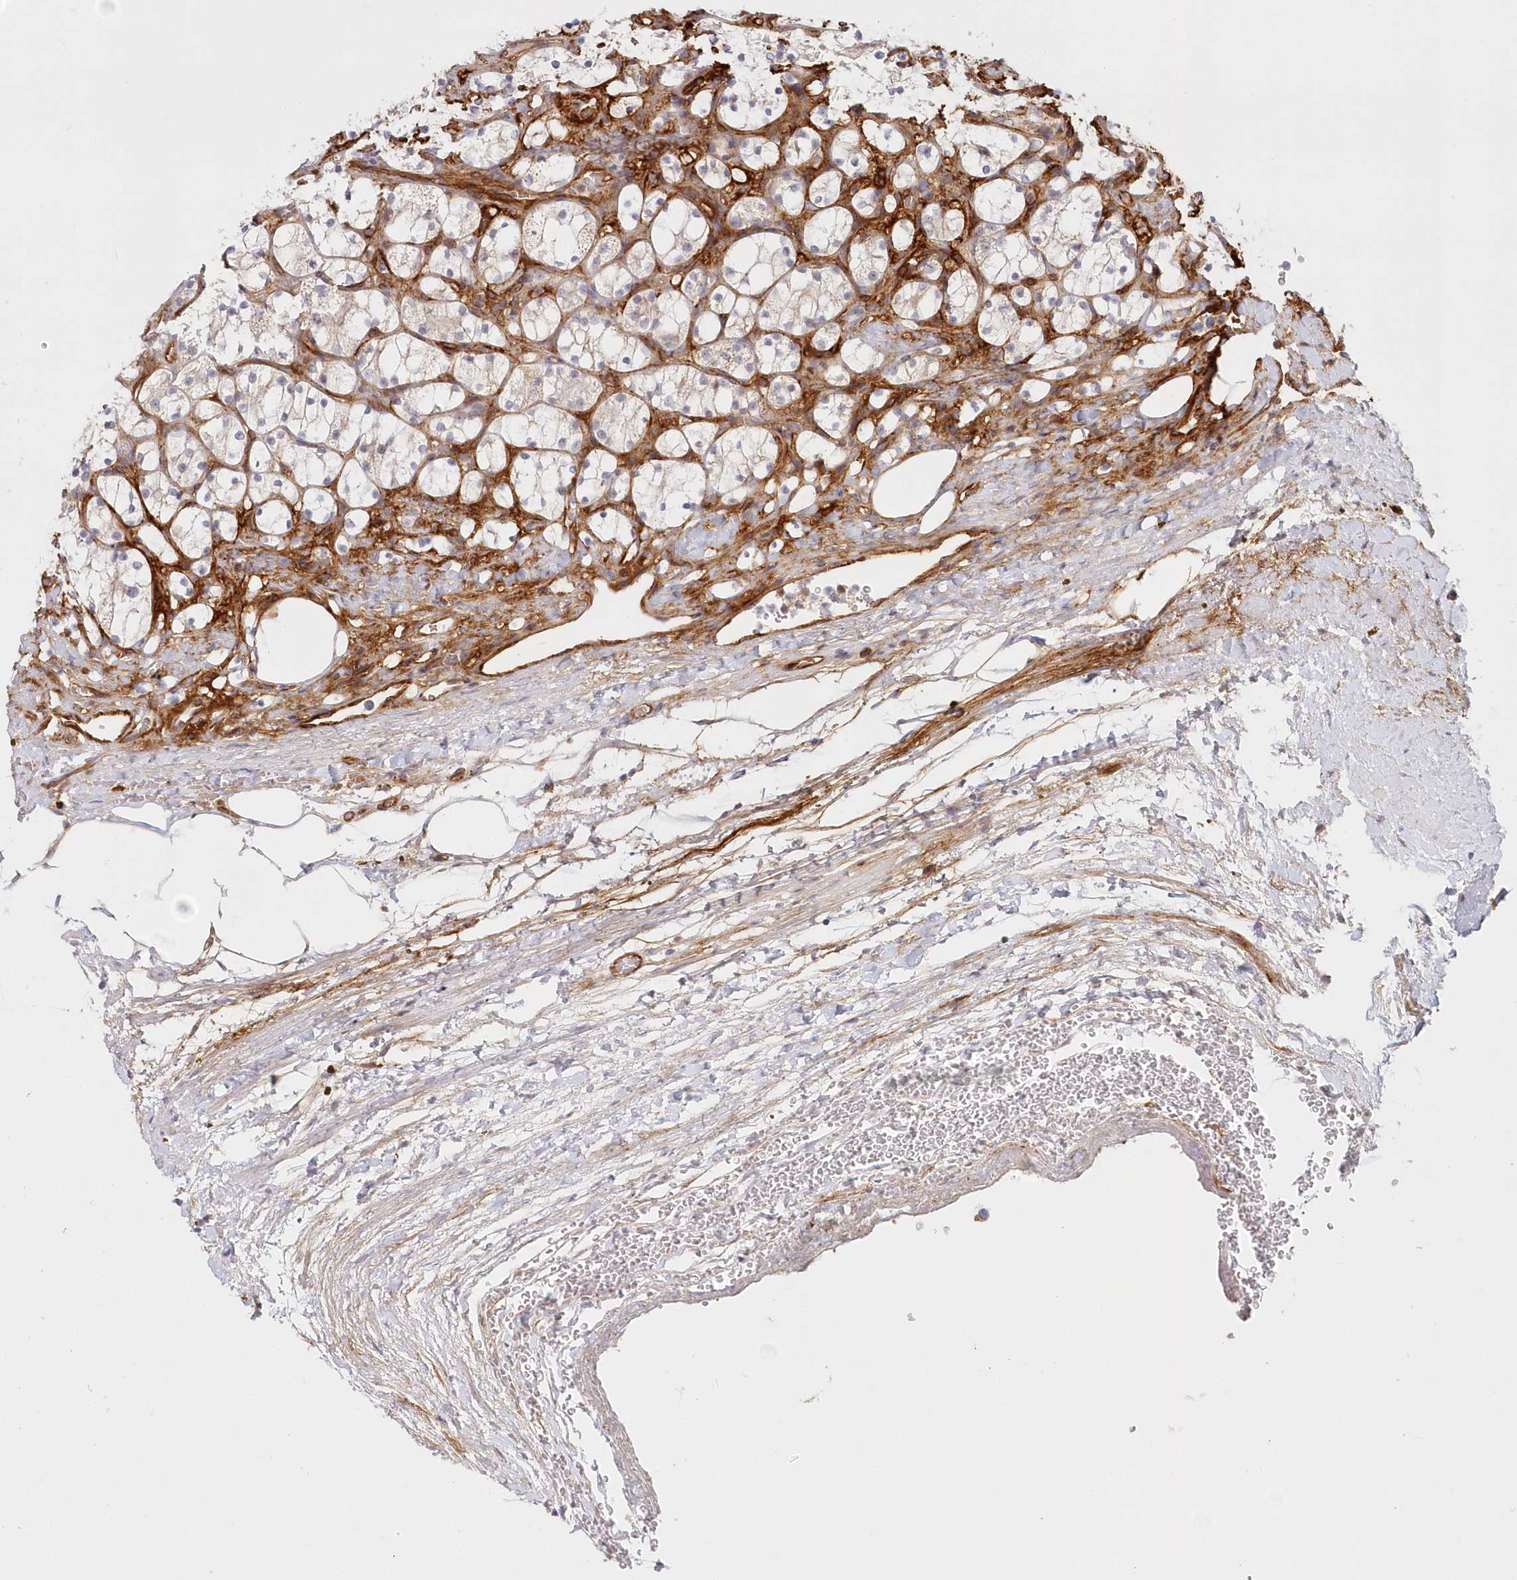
{"staining": {"intensity": "negative", "quantity": "none", "location": "none"}, "tissue": "renal cancer", "cell_type": "Tumor cells", "image_type": "cancer", "snomed": [{"axis": "morphology", "description": "Adenocarcinoma, NOS"}, {"axis": "topography", "description": "Kidney"}], "caption": "Immunohistochemical staining of renal adenocarcinoma exhibits no significant positivity in tumor cells.", "gene": "AFAP1L2", "patient": {"sex": "female", "age": 69}}